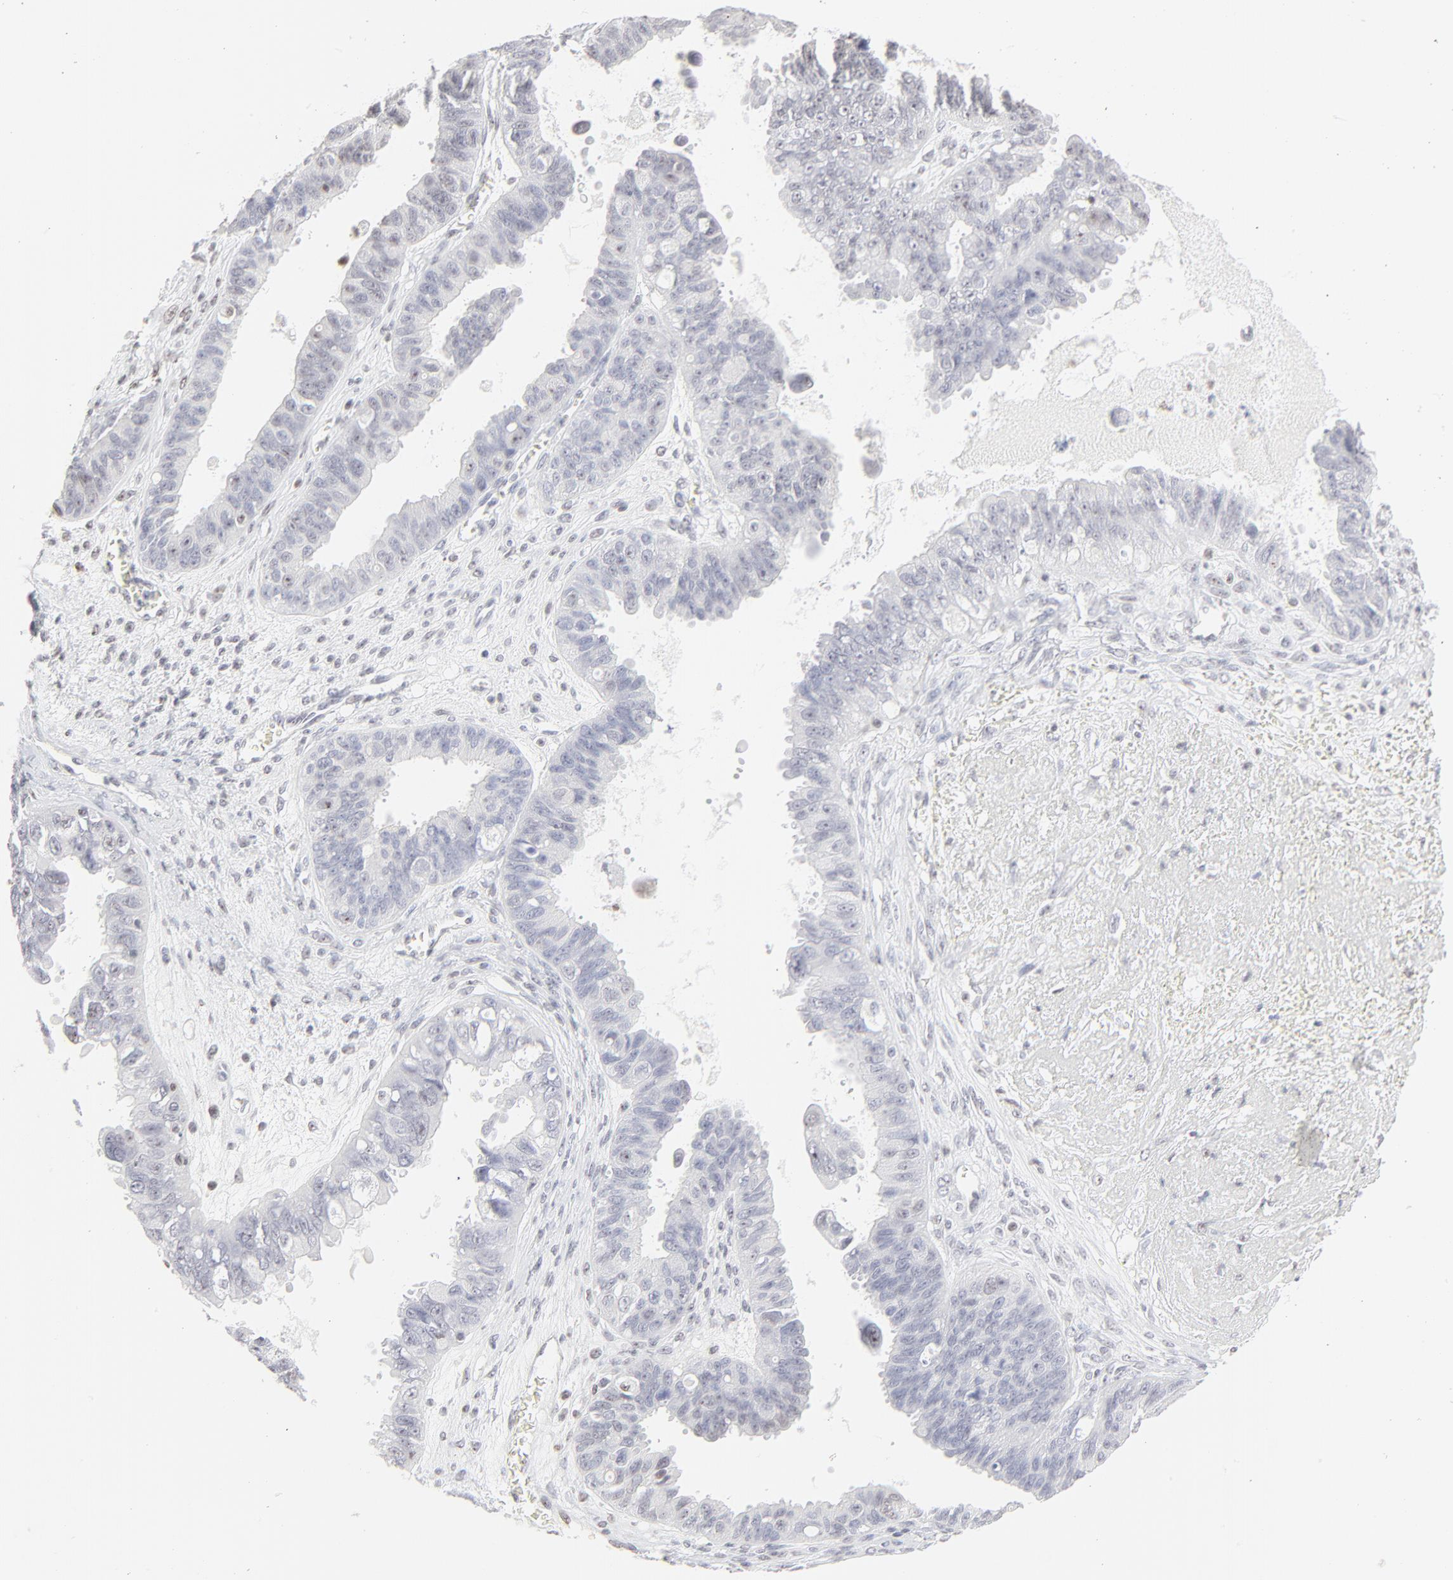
{"staining": {"intensity": "negative", "quantity": "none", "location": "none"}, "tissue": "ovarian cancer", "cell_type": "Tumor cells", "image_type": "cancer", "snomed": [{"axis": "morphology", "description": "Carcinoma, endometroid"}, {"axis": "topography", "description": "Ovary"}], "caption": "IHC image of neoplastic tissue: human ovarian cancer stained with DAB (3,3'-diaminobenzidine) demonstrates no significant protein positivity in tumor cells.", "gene": "NFIL3", "patient": {"sex": "female", "age": 85}}